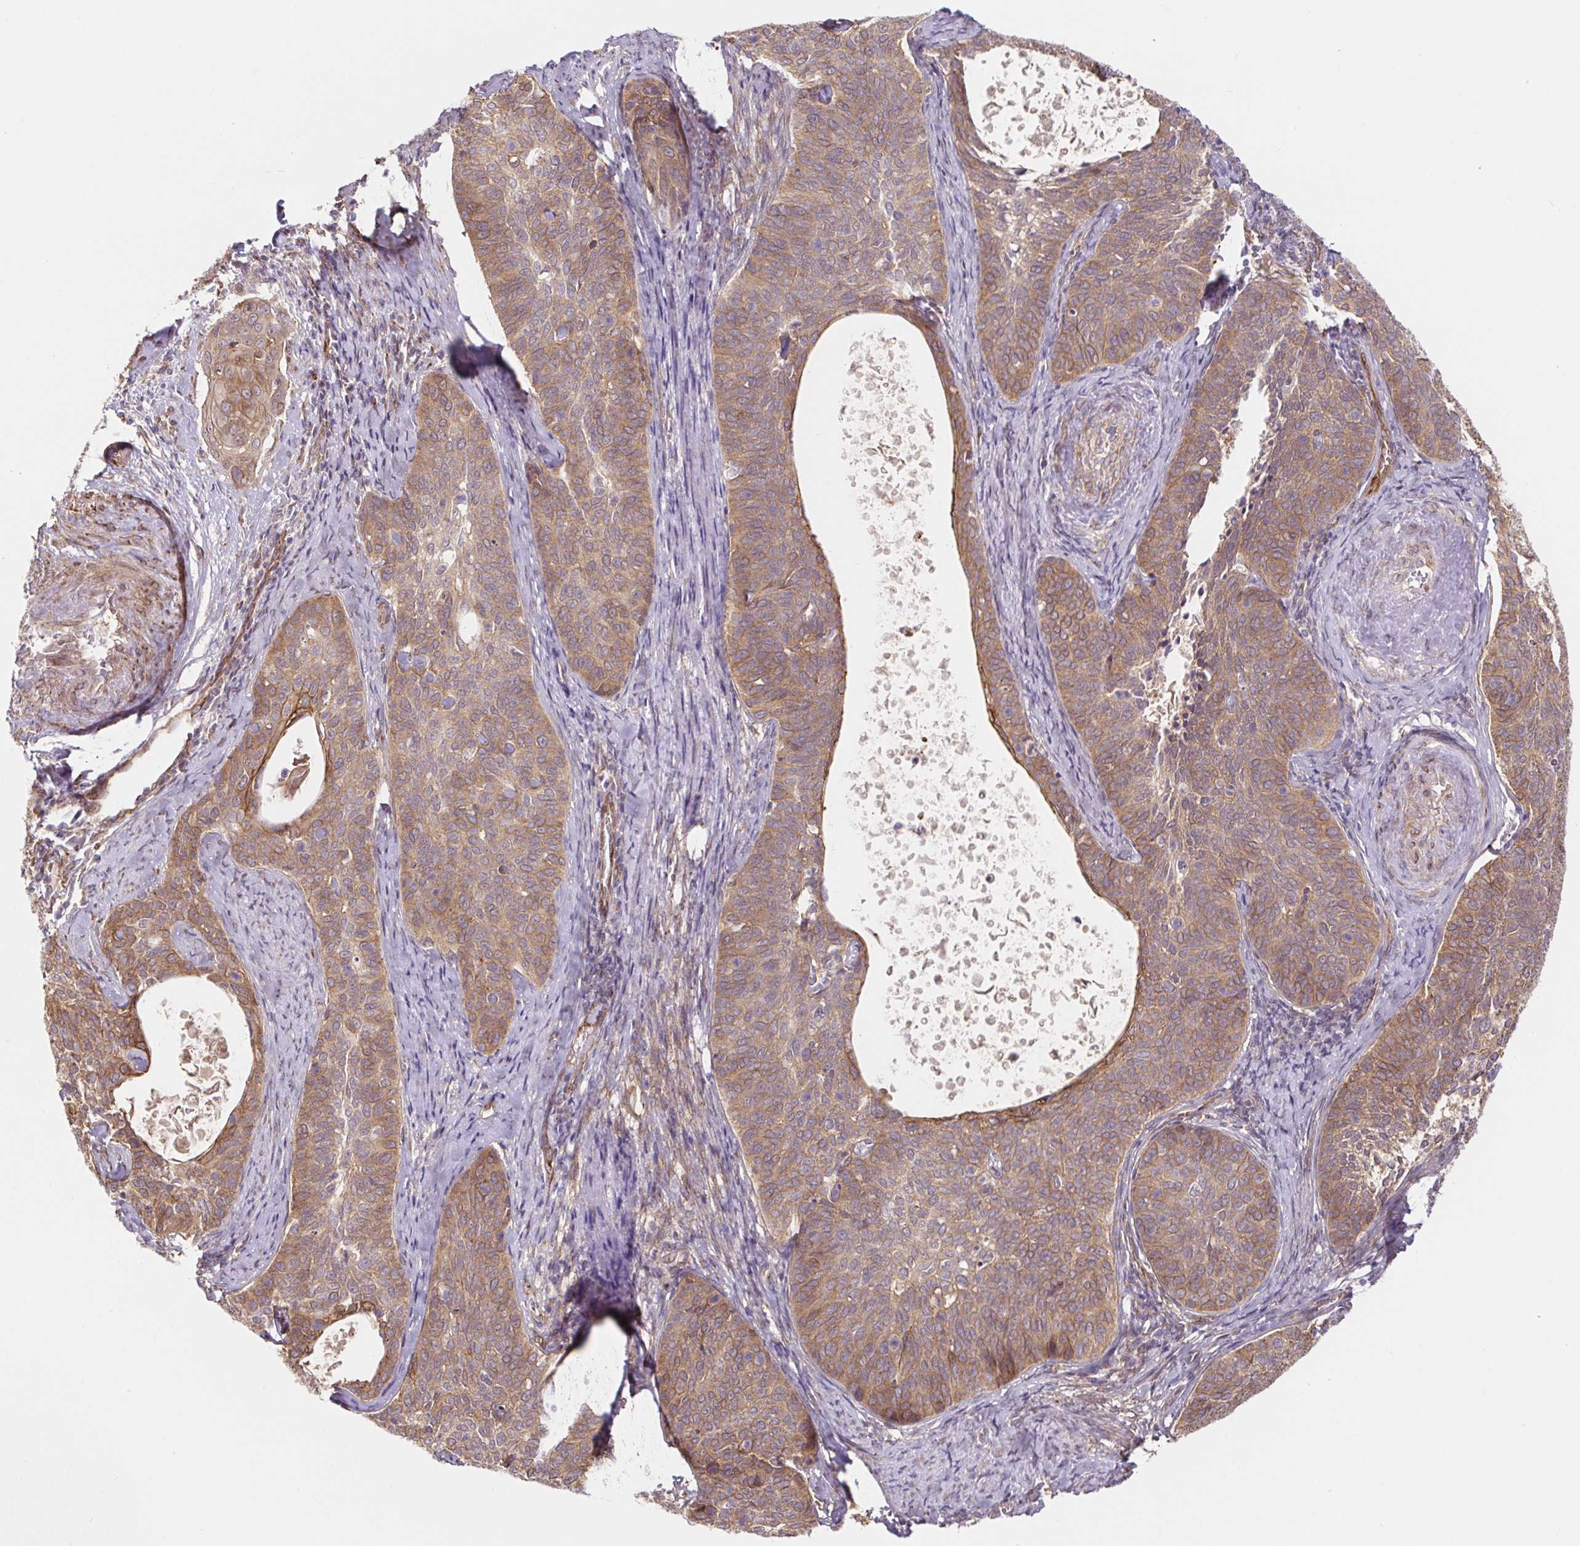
{"staining": {"intensity": "moderate", "quantity": ">75%", "location": "cytoplasmic/membranous"}, "tissue": "cervical cancer", "cell_type": "Tumor cells", "image_type": "cancer", "snomed": [{"axis": "morphology", "description": "Squamous cell carcinoma, NOS"}, {"axis": "topography", "description": "Cervix"}], "caption": "IHC of human cervical cancer (squamous cell carcinoma) demonstrates medium levels of moderate cytoplasmic/membranous staining in approximately >75% of tumor cells. (DAB (3,3'-diaminobenzidine) IHC, brown staining for protein, blue staining for nuclei).", "gene": "LYPD5", "patient": {"sex": "female", "age": 69}}